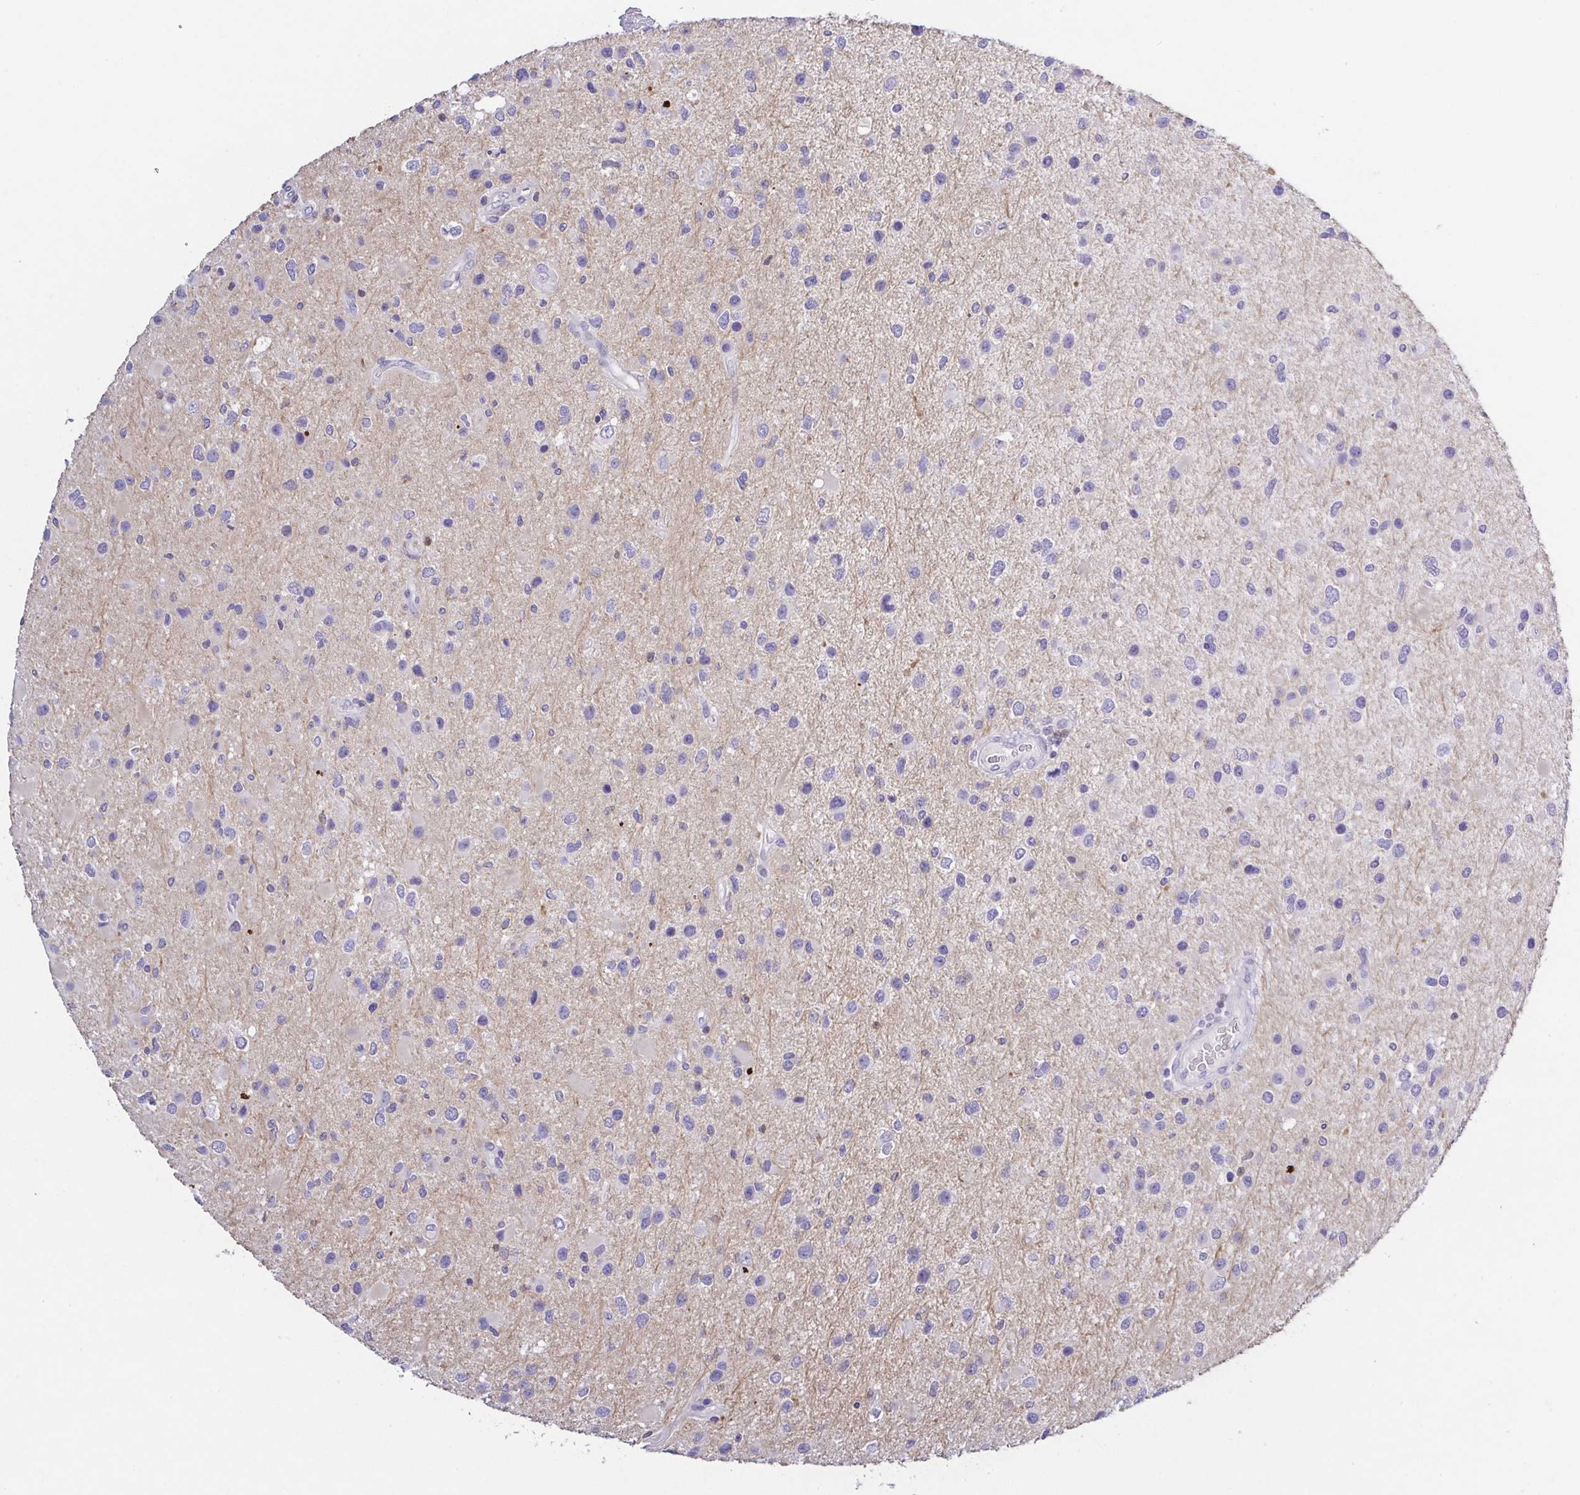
{"staining": {"intensity": "negative", "quantity": "none", "location": "none"}, "tissue": "glioma", "cell_type": "Tumor cells", "image_type": "cancer", "snomed": [{"axis": "morphology", "description": "Glioma, malignant, Low grade"}, {"axis": "topography", "description": "Brain"}], "caption": "Immunohistochemistry of glioma demonstrates no expression in tumor cells.", "gene": "PGLYRP1", "patient": {"sex": "female", "age": 32}}